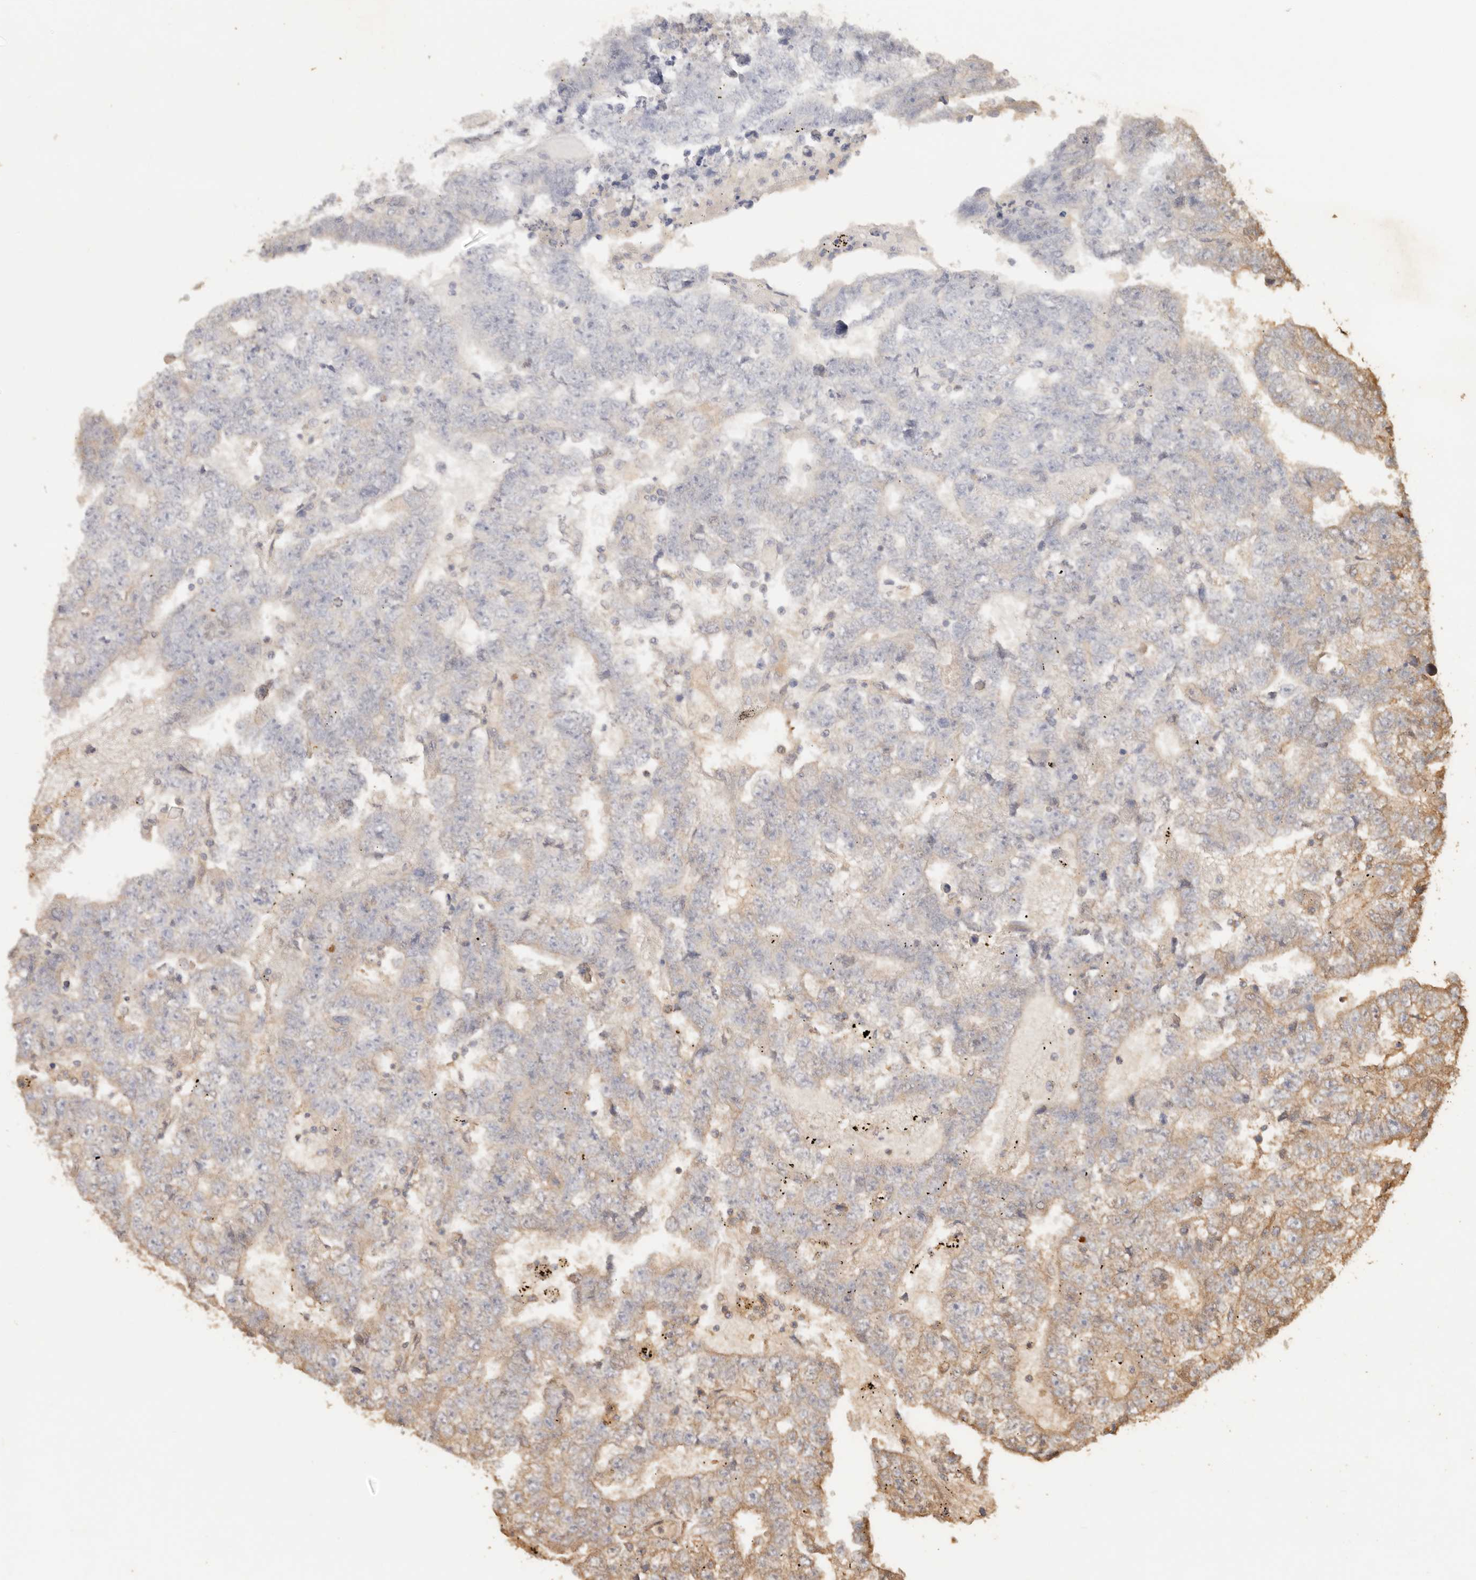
{"staining": {"intensity": "weak", "quantity": "<25%", "location": "cytoplasmic/membranous"}, "tissue": "testis cancer", "cell_type": "Tumor cells", "image_type": "cancer", "snomed": [{"axis": "morphology", "description": "Carcinoma, Embryonal, NOS"}, {"axis": "topography", "description": "Testis"}], "caption": "IHC image of human testis cancer stained for a protein (brown), which exhibits no positivity in tumor cells.", "gene": "FAM180B", "patient": {"sex": "male", "age": 25}}